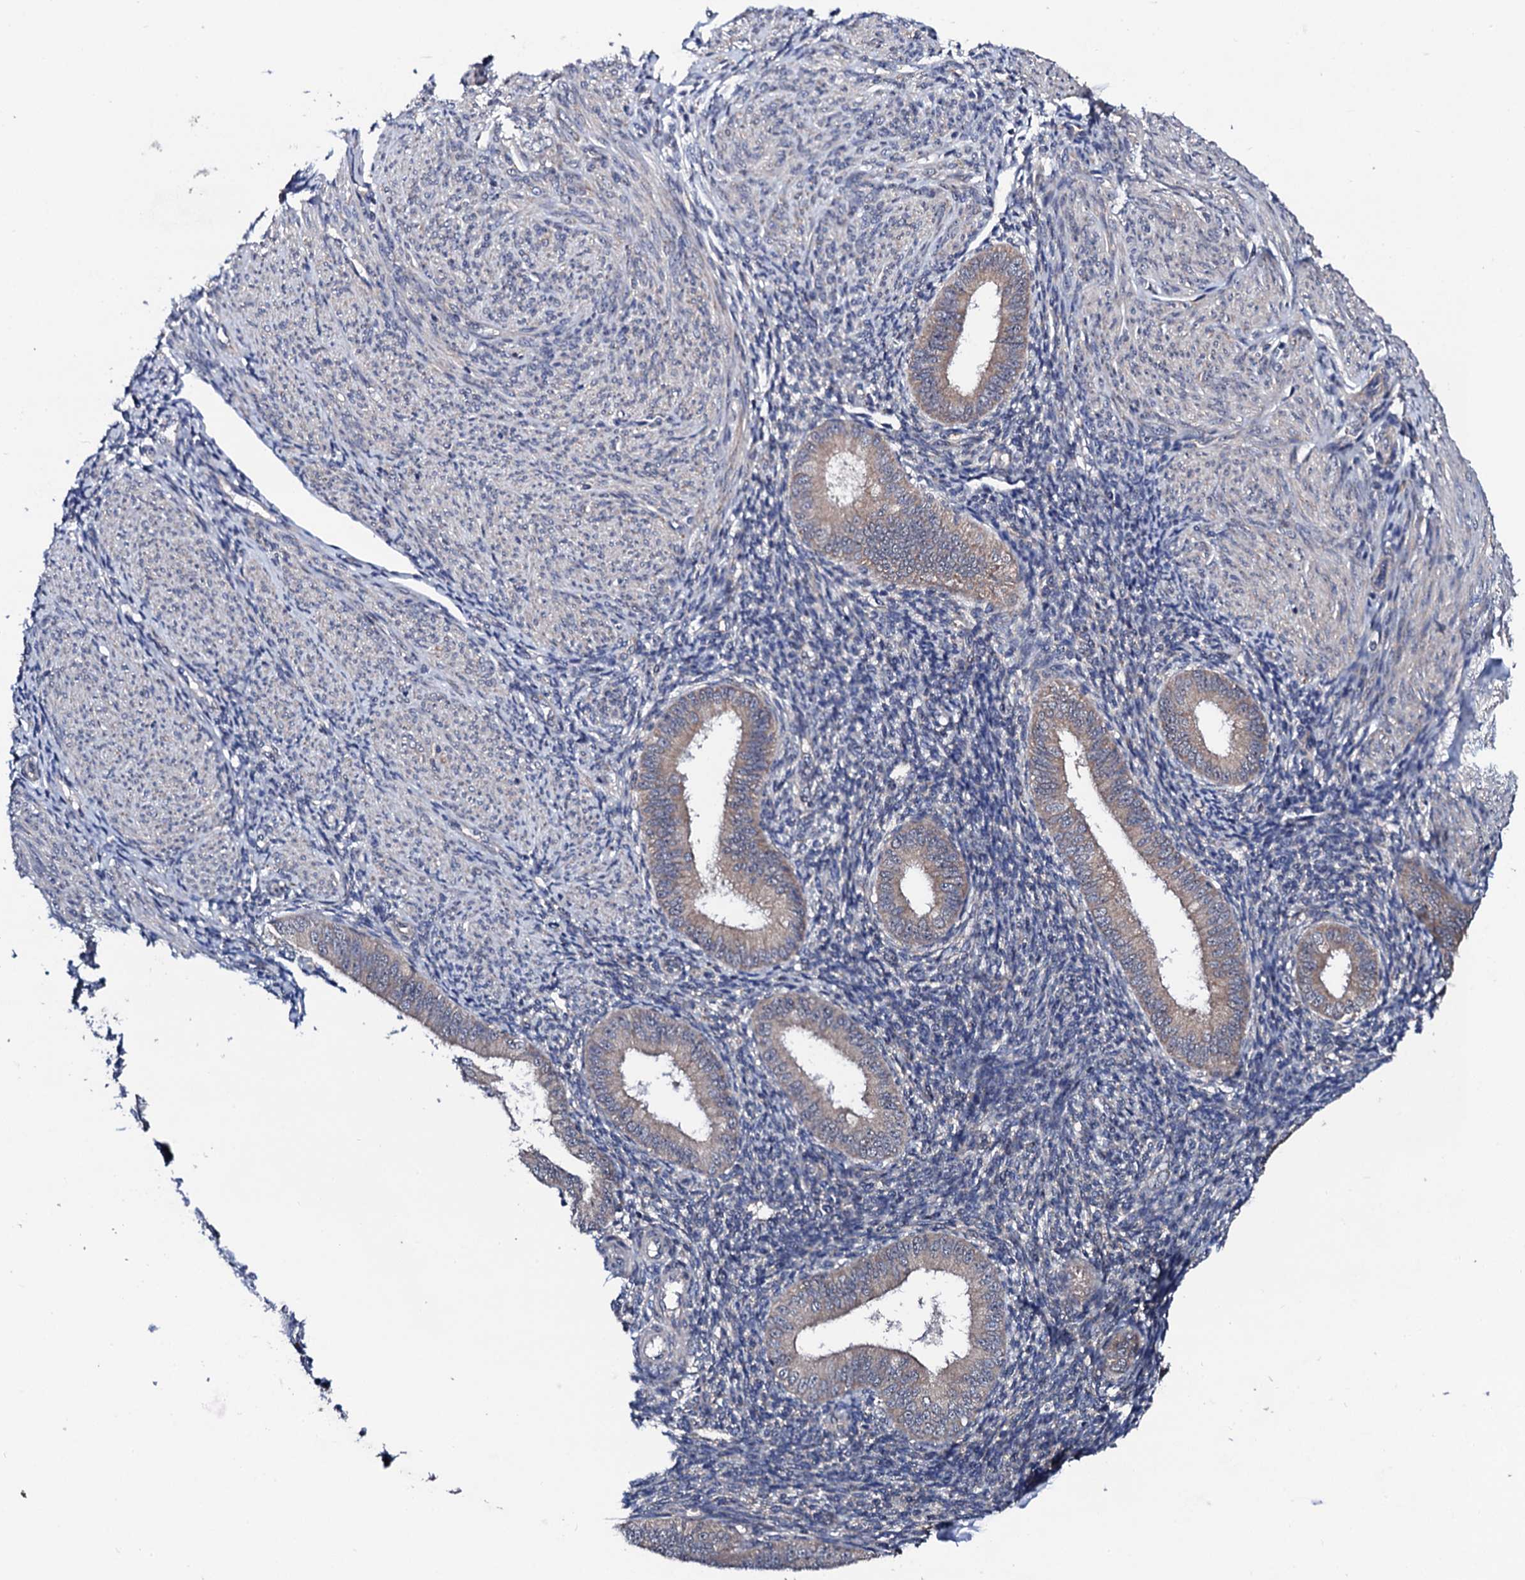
{"staining": {"intensity": "negative", "quantity": "none", "location": "none"}, "tissue": "endometrium", "cell_type": "Cells in endometrial stroma", "image_type": "normal", "snomed": [{"axis": "morphology", "description": "Normal tissue, NOS"}, {"axis": "topography", "description": "Uterus"}, {"axis": "topography", "description": "Endometrium"}], "caption": "This image is of benign endometrium stained with IHC to label a protein in brown with the nuclei are counter-stained blue. There is no positivity in cells in endometrial stroma. The staining is performed using DAB (3,3'-diaminobenzidine) brown chromogen with nuclei counter-stained in using hematoxylin.", "gene": "IP6K1", "patient": {"sex": "female", "age": 48}}